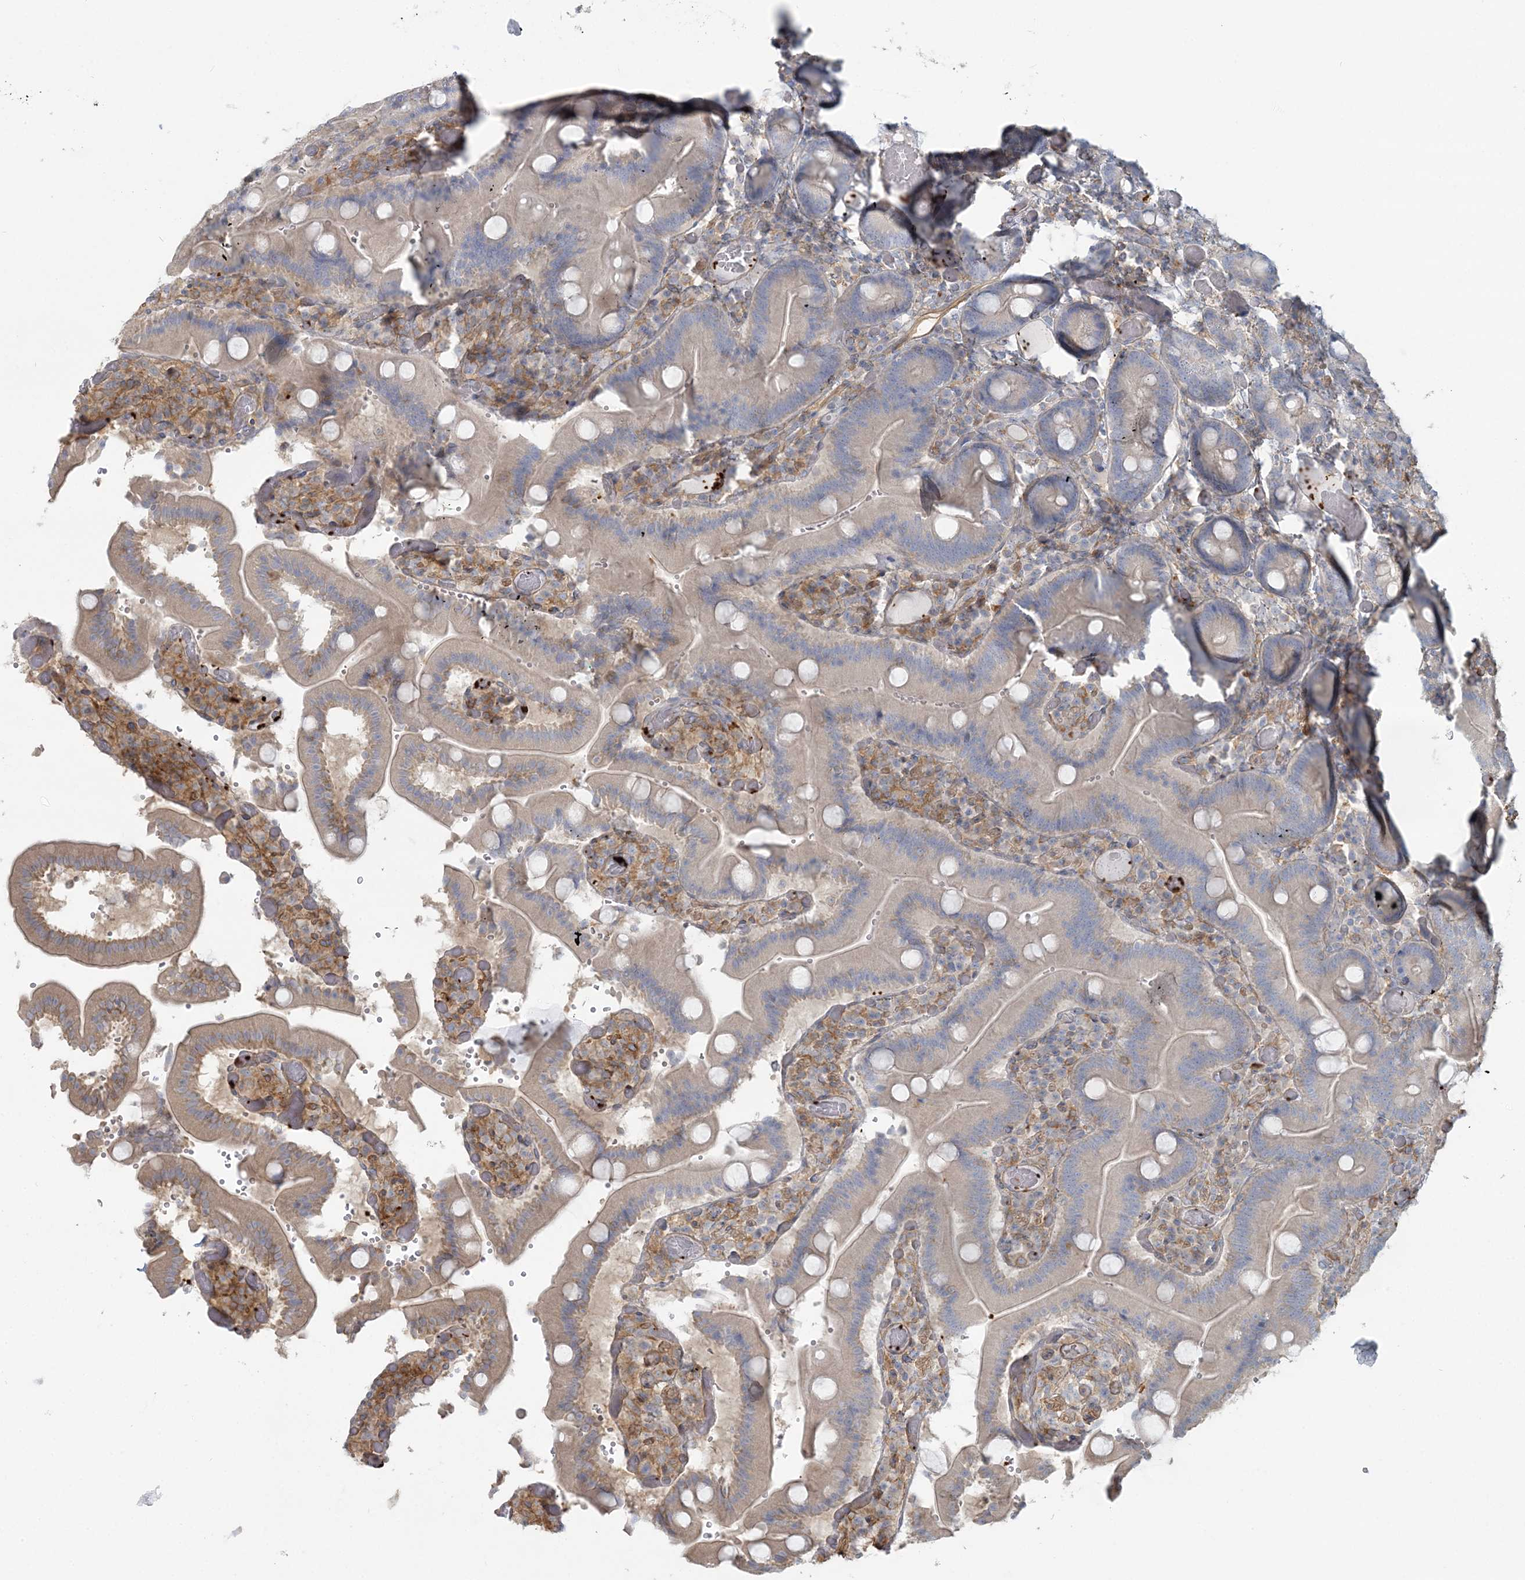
{"staining": {"intensity": "weak", "quantity": "<25%", "location": "cytoplasmic/membranous"}, "tissue": "duodenum", "cell_type": "Glandular cells", "image_type": "normal", "snomed": [{"axis": "morphology", "description": "Normal tissue, NOS"}, {"axis": "topography", "description": "Duodenum"}], "caption": "DAB immunohistochemical staining of benign human duodenum exhibits no significant expression in glandular cells. (Brightfield microscopy of DAB (3,3'-diaminobenzidine) immunohistochemistry (IHC) at high magnification).", "gene": "CUEDC2", "patient": {"sex": "female", "age": 62}}